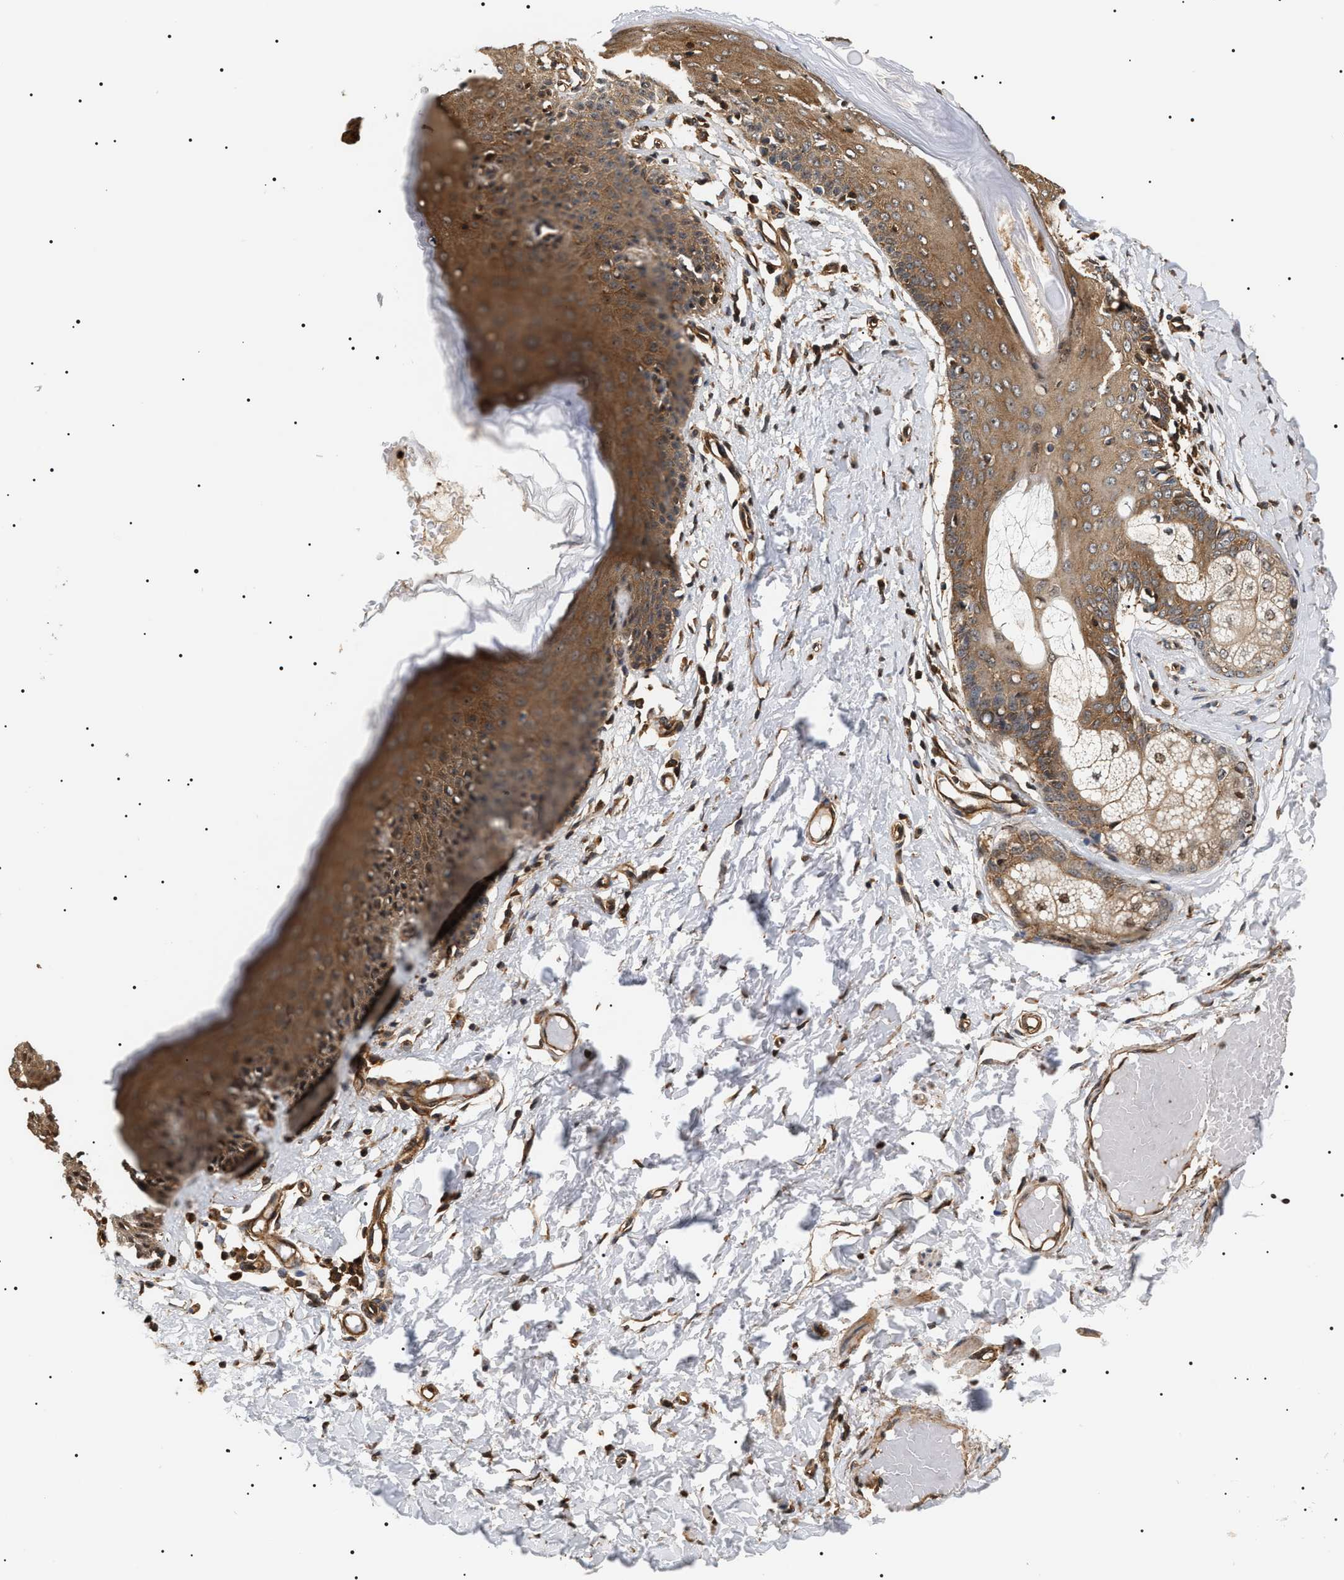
{"staining": {"intensity": "moderate", "quantity": ">75%", "location": "cytoplasmic/membranous,nuclear"}, "tissue": "skin", "cell_type": "Epidermal cells", "image_type": "normal", "snomed": [{"axis": "morphology", "description": "Normal tissue, NOS"}, {"axis": "topography", "description": "Vulva"}], "caption": "Immunohistochemical staining of unremarkable human skin shows medium levels of moderate cytoplasmic/membranous,nuclear positivity in about >75% of epidermal cells. The protein of interest is stained brown, and the nuclei are stained in blue (DAB (3,3'-diaminobenzidine) IHC with brightfield microscopy, high magnification).", "gene": "SH3GLB2", "patient": {"sex": "female", "age": 66}}